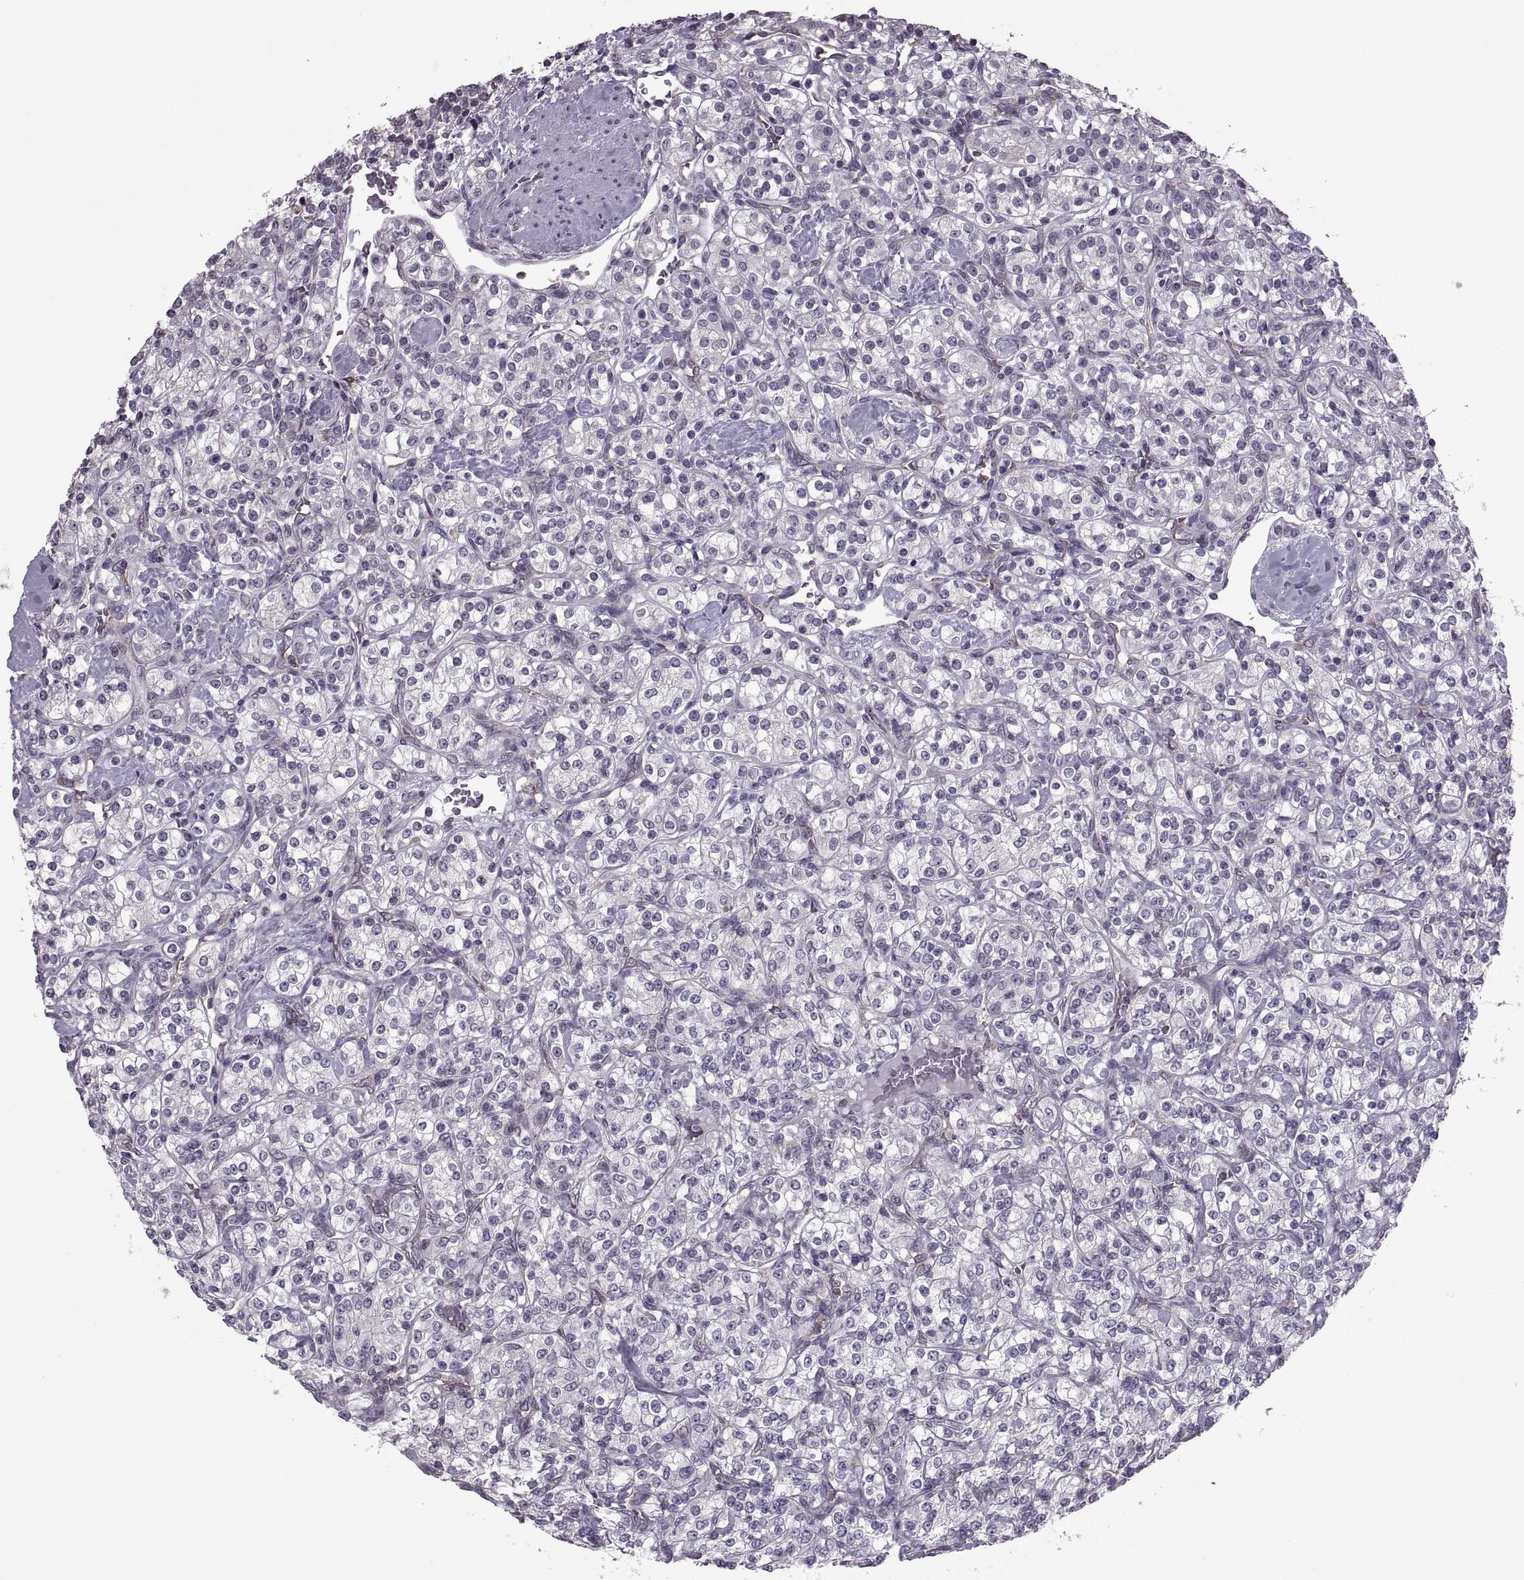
{"staining": {"intensity": "negative", "quantity": "none", "location": "none"}, "tissue": "renal cancer", "cell_type": "Tumor cells", "image_type": "cancer", "snomed": [{"axis": "morphology", "description": "Adenocarcinoma, NOS"}, {"axis": "topography", "description": "Kidney"}], "caption": "Immunohistochemical staining of human renal cancer reveals no significant staining in tumor cells.", "gene": "PABPC1", "patient": {"sex": "male", "age": 77}}